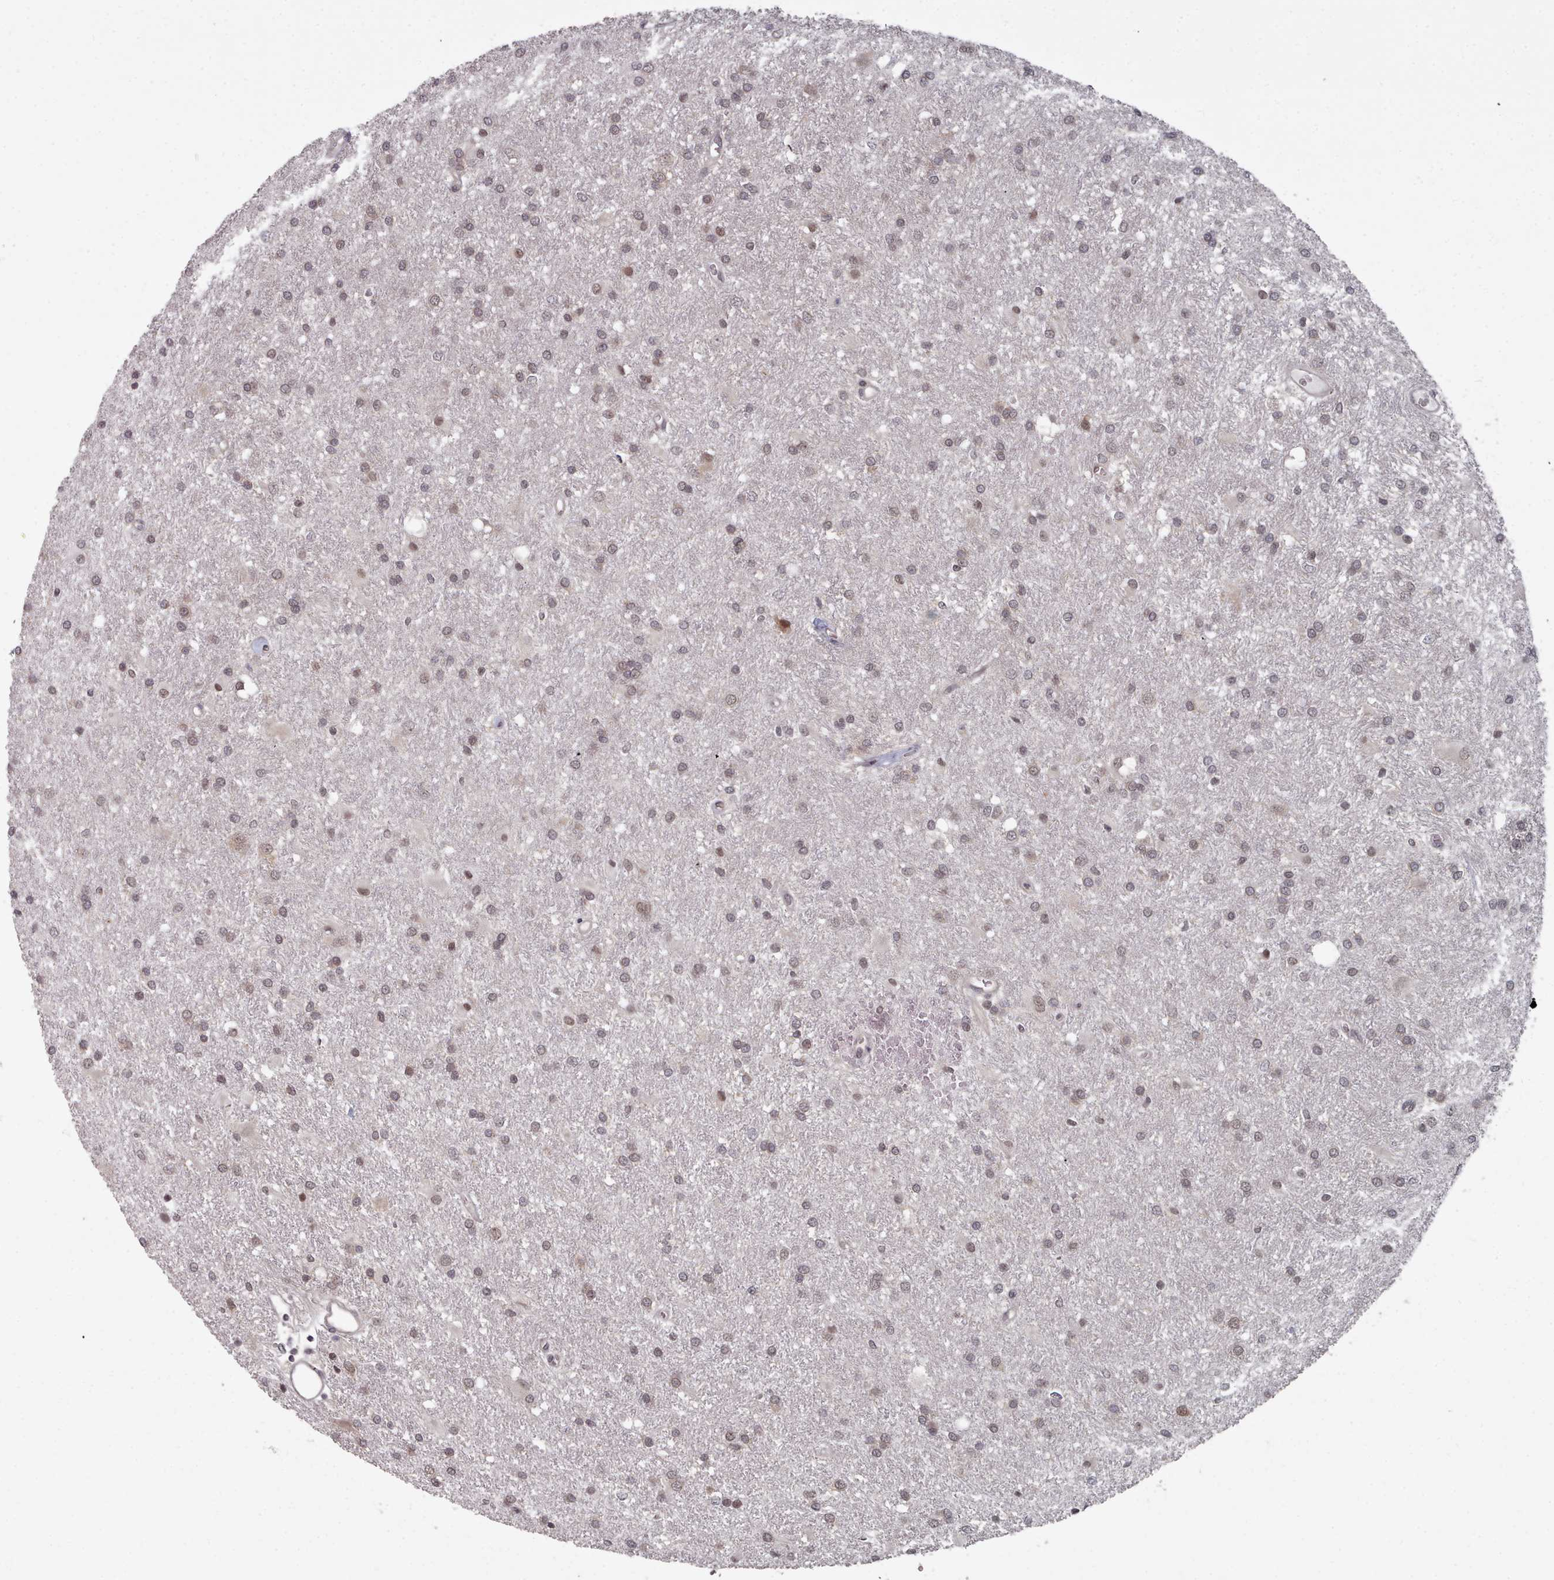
{"staining": {"intensity": "weak", "quantity": "<25%", "location": "nuclear"}, "tissue": "glioma", "cell_type": "Tumor cells", "image_type": "cancer", "snomed": [{"axis": "morphology", "description": "Glioma, malignant, High grade"}, {"axis": "topography", "description": "Brain"}], "caption": "High power microscopy image of an immunohistochemistry micrograph of malignant high-grade glioma, revealing no significant staining in tumor cells. (Brightfield microscopy of DAB (3,3'-diaminobenzidine) immunohistochemistry at high magnification).", "gene": "HYAL3", "patient": {"sex": "female", "age": 50}}